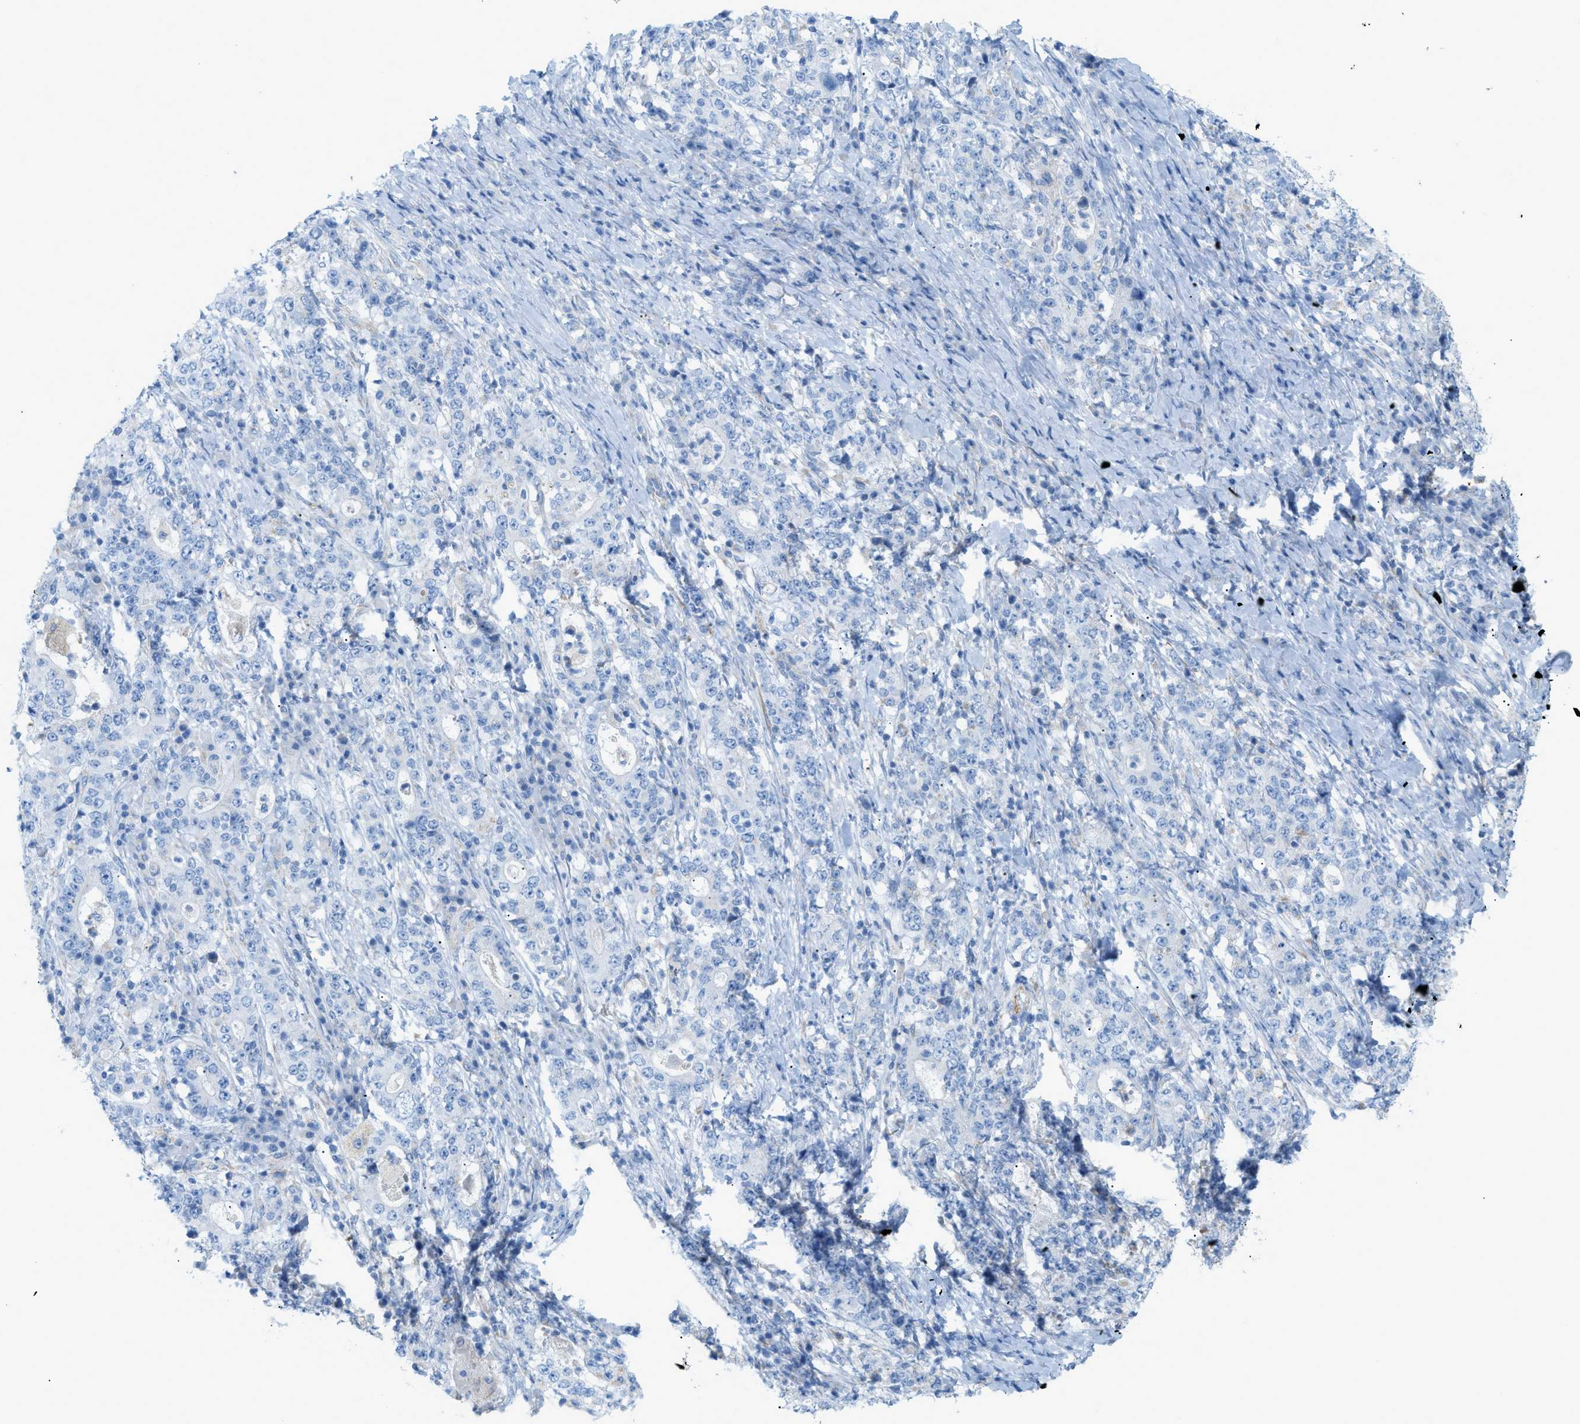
{"staining": {"intensity": "negative", "quantity": "none", "location": "none"}, "tissue": "stomach cancer", "cell_type": "Tumor cells", "image_type": "cancer", "snomed": [{"axis": "morphology", "description": "Normal tissue, NOS"}, {"axis": "morphology", "description": "Adenocarcinoma, NOS"}, {"axis": "topography", "description": "Stomach, upper"}, {"axis": "topography", "description": "Stomach"}], "caption": "Tumor cells are negative for protein expression in human stomach cancer (adenocarcinoma).", "gene": "MYH11", "patient": {"sex": "male", "age": 59}}